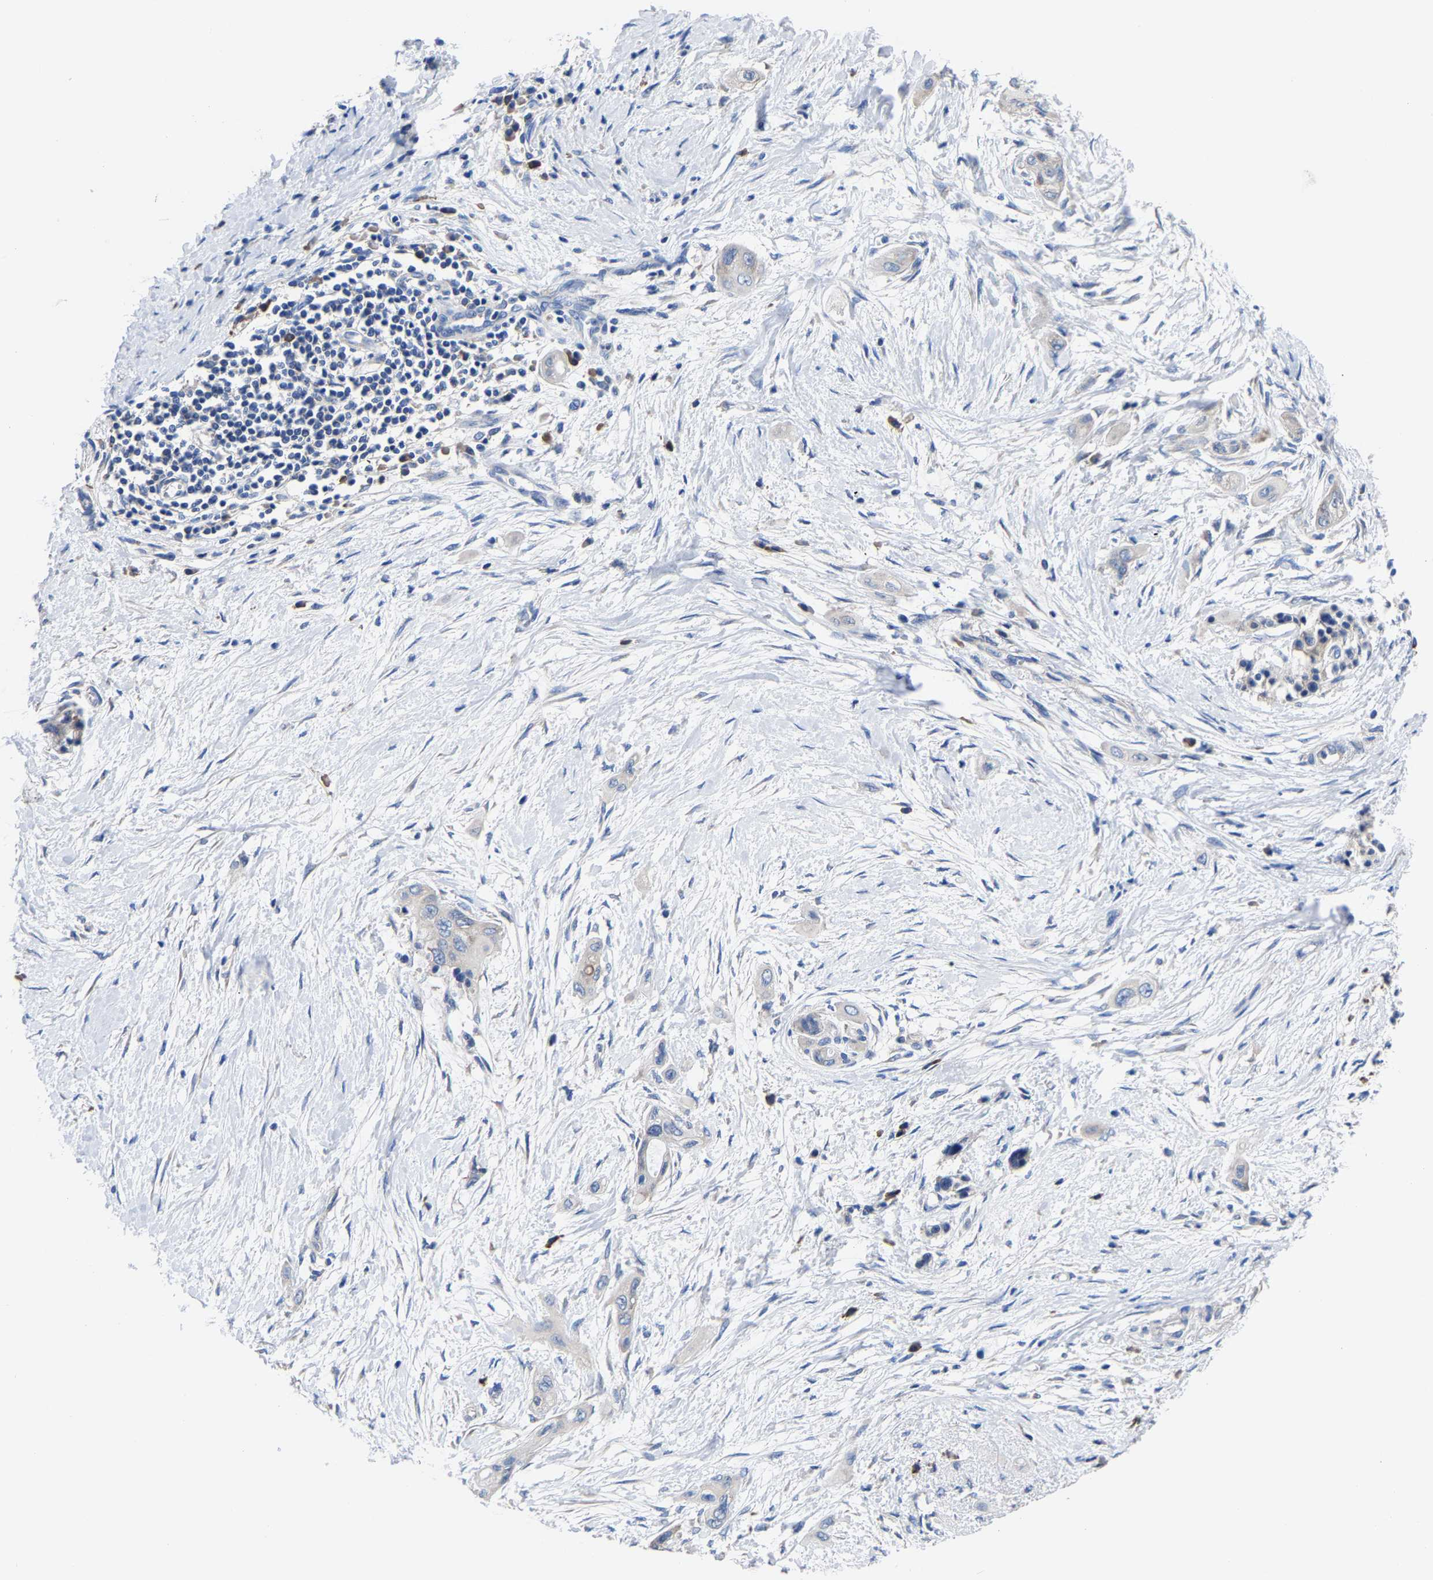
{"staining": {"intensity": "negative", "quantity": "none", "location": "none"}, "tissue": "pancreatic cancer", "cell_type": "Tumor cells", "image_type": "cancer", "snomed": [{"axis": "morphology", "description": "Adenocarcinoma, NOS"}, {"axis": "topography", "description": "Pancreas"}], "caption": "Pancreatic cancer (adenocarcinoma) was stained to show a protein in brown. There is no significant expression in tumor cells.", "gene": "SRPK2", "patient": {"sex": "male", "age": 59}}